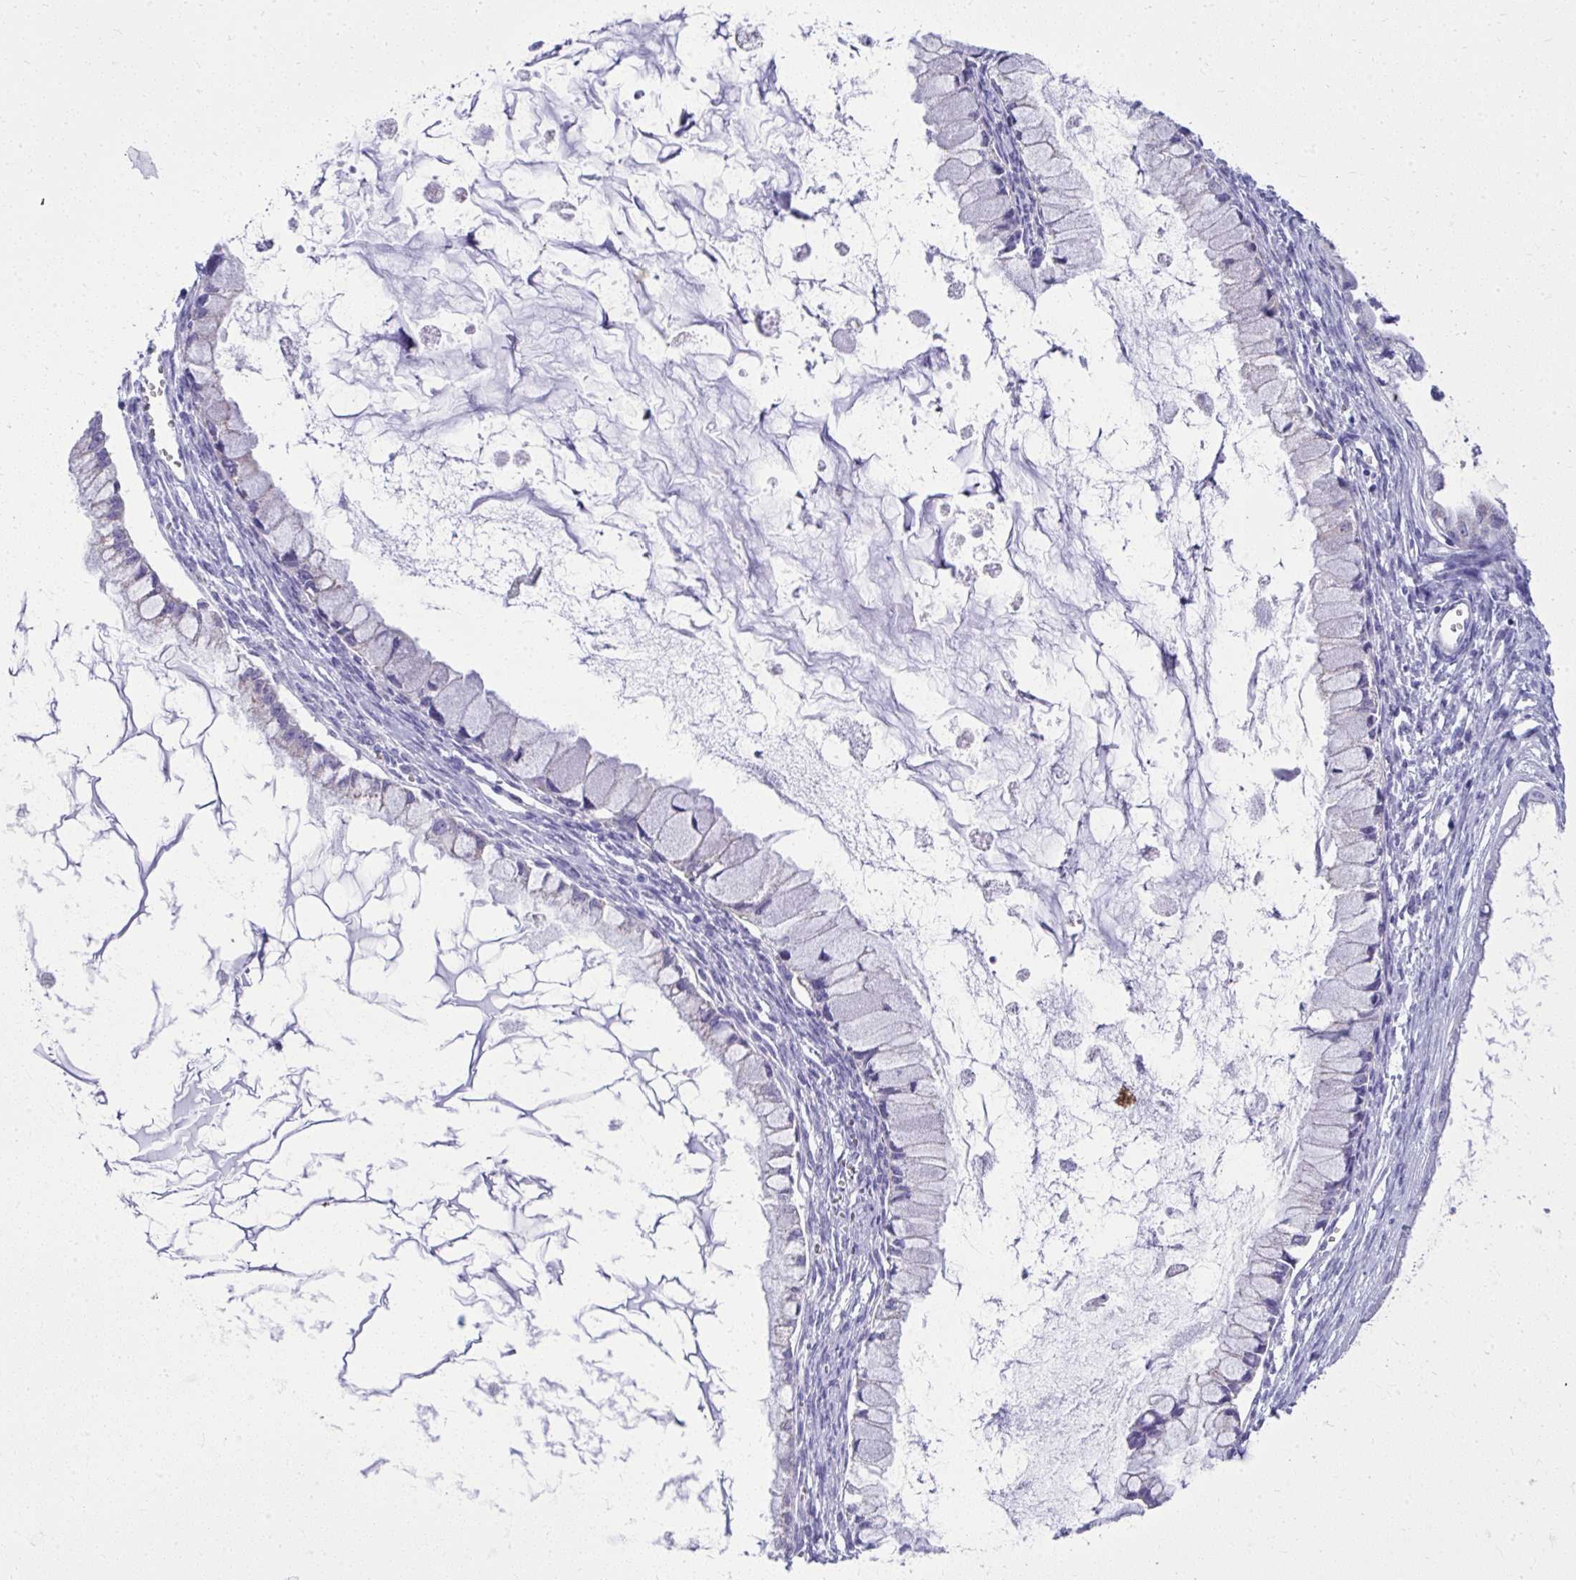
{"staining": {"intensity": "negative", "quantity": "none", "location": "none"}, "tissue": "ovarian cancer", "cell_type": "Tumor cells", "image_type": "cancer", "snomed": [{"axis": "morphology", "description": "Cystadenocarcinoma, mucinous, NOS"}, {"axis": "topography", "description": "Ovary"}], "caption": "IHC photomicrograph of human ovarian mucinous cystadenocarcinoma stained for a protein (brown), which demonstrates no positivity in tumor cells. (Immunohistochemistry, brightfield microscopy, high magnification).", "gene": "RALYL", "patient": {"sex": "female", "age": 34}}